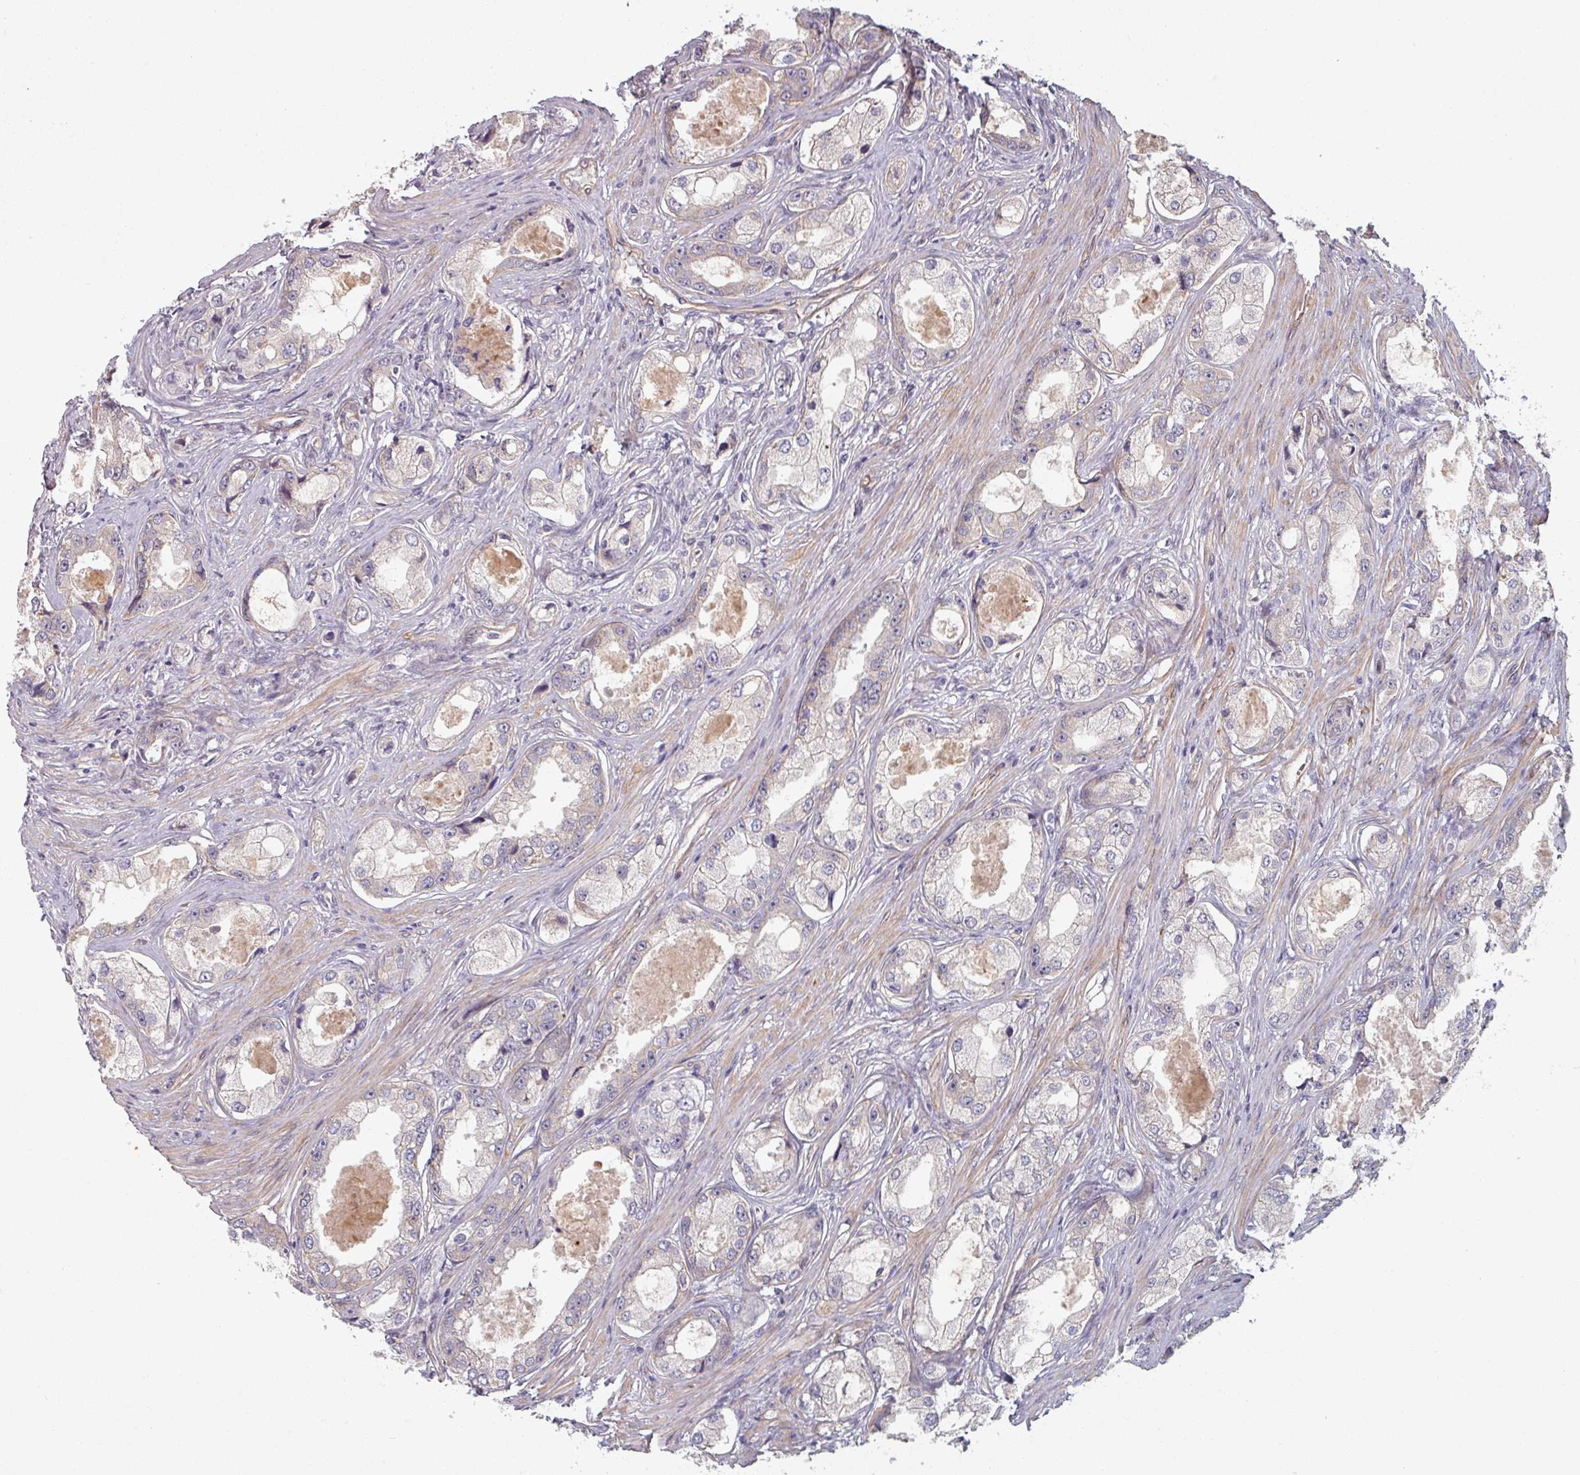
{"staining": {"intensity": "negative", "quantity": "none", "location": "none"}, "tissue": "prostate cancer", "cell_type": "Tumor cells", "image_type": "cancer", "snomed": [{"axis": "morphology", "description": "Adenocarcinoma, Low grade"}, {"axis": "topography", "description": "Prostate"}], "caption": "Human prostate cancer (adenocarcinoma (low-grade)) stained for a protein using immunohistochemistry (IHC) reveals no expression in tumor cells.", "gene": "C4BPB", "patient": {"sex": "male", "age": 68}}